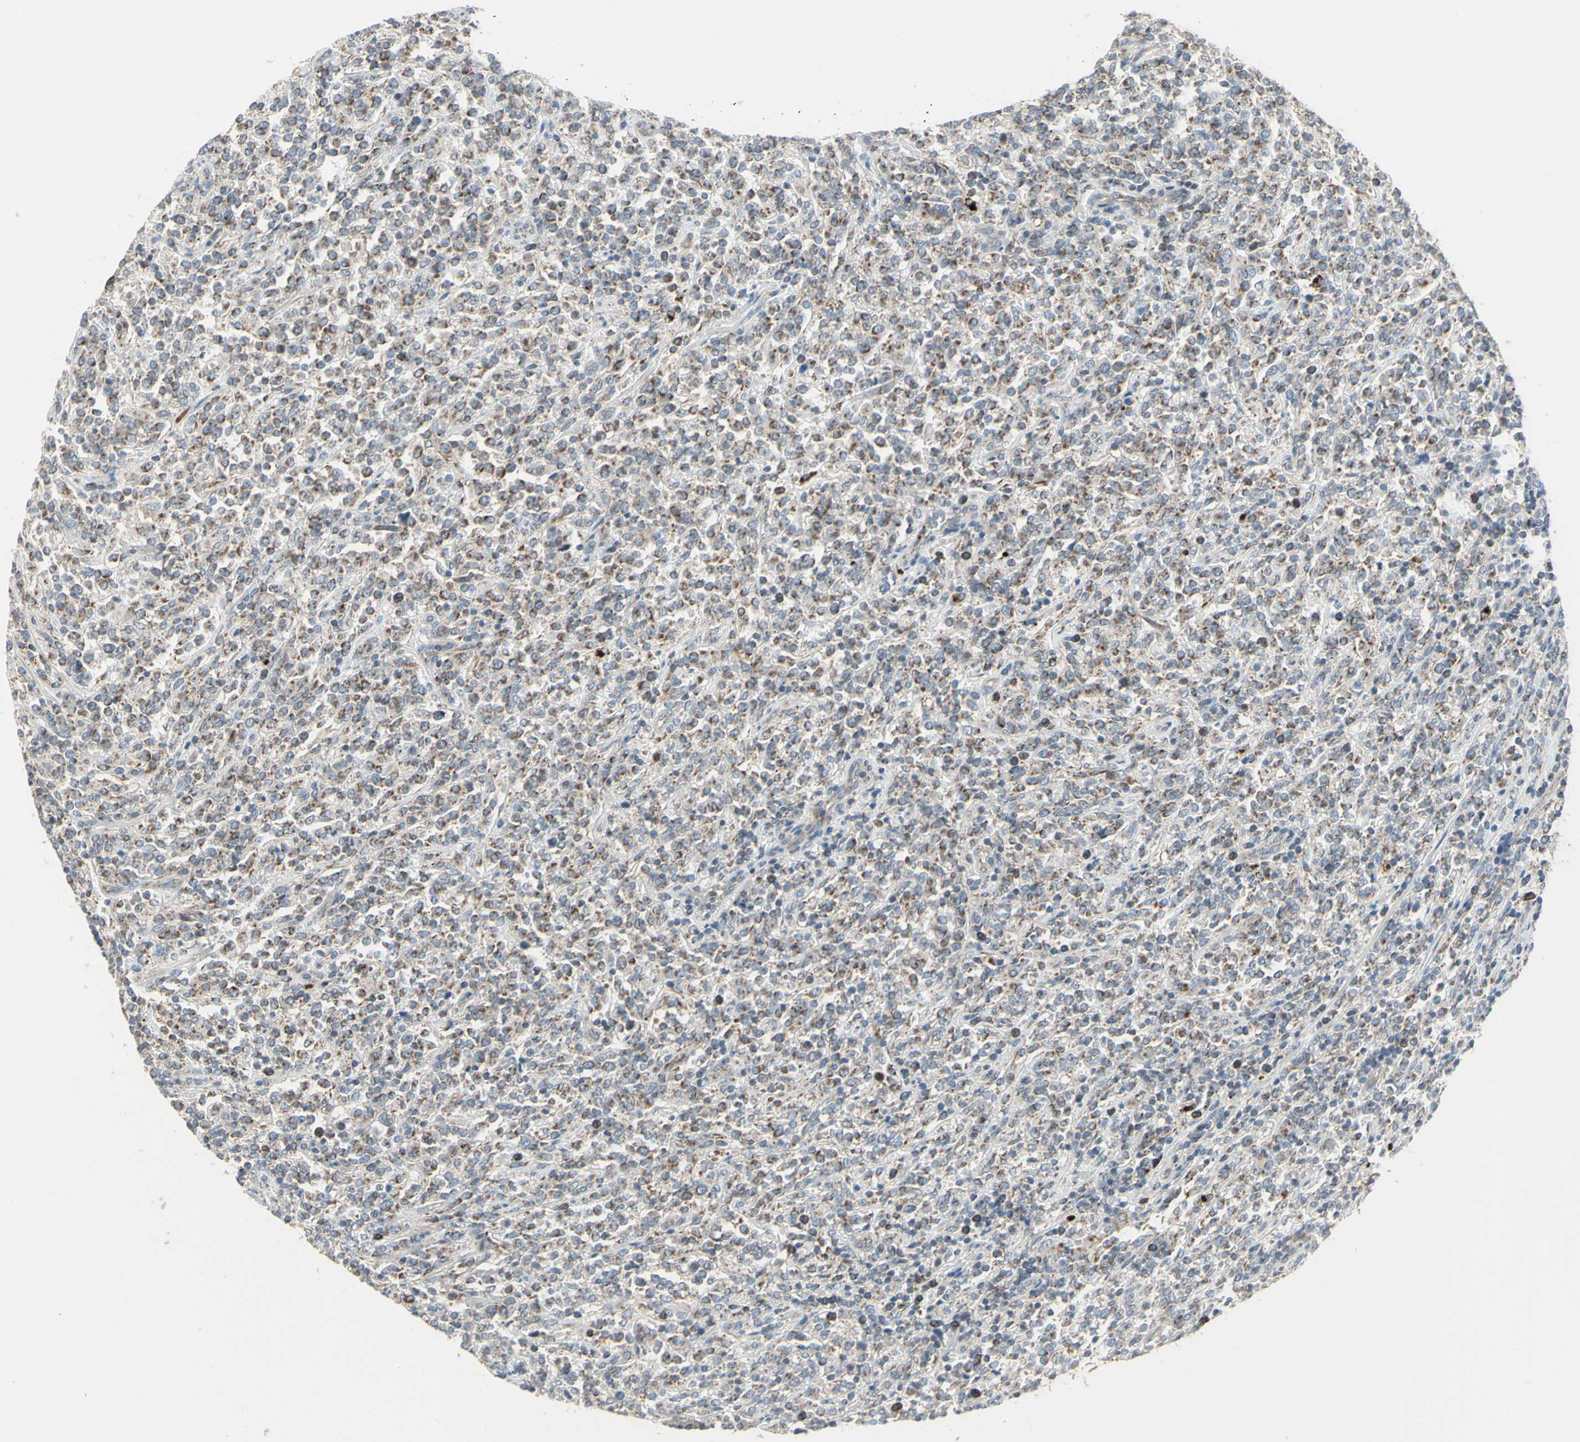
{"staining": {"intensity": "weak", "quantity": "25%-75%", "location": "cytoplasmic/membranous"}, "tissue": "lymphoma", "cell_type": "Tumor cells", "image_type": "cancer", "snomed": [{"axis": "morphology", "description": "Malignant lymphoma, non-Hodgkin's type, High grade"}, {"axis": "topography", "description": "Soft tissue"}], "caption": "Immunohistochemical staining of lymphoma exhibits low levels of weak cytoplasmic/membranous protein staining in approximately 25%-75% of tumor cells.", "gene": "FAM171B", "patient": {"sex": "male", "age": 18}}